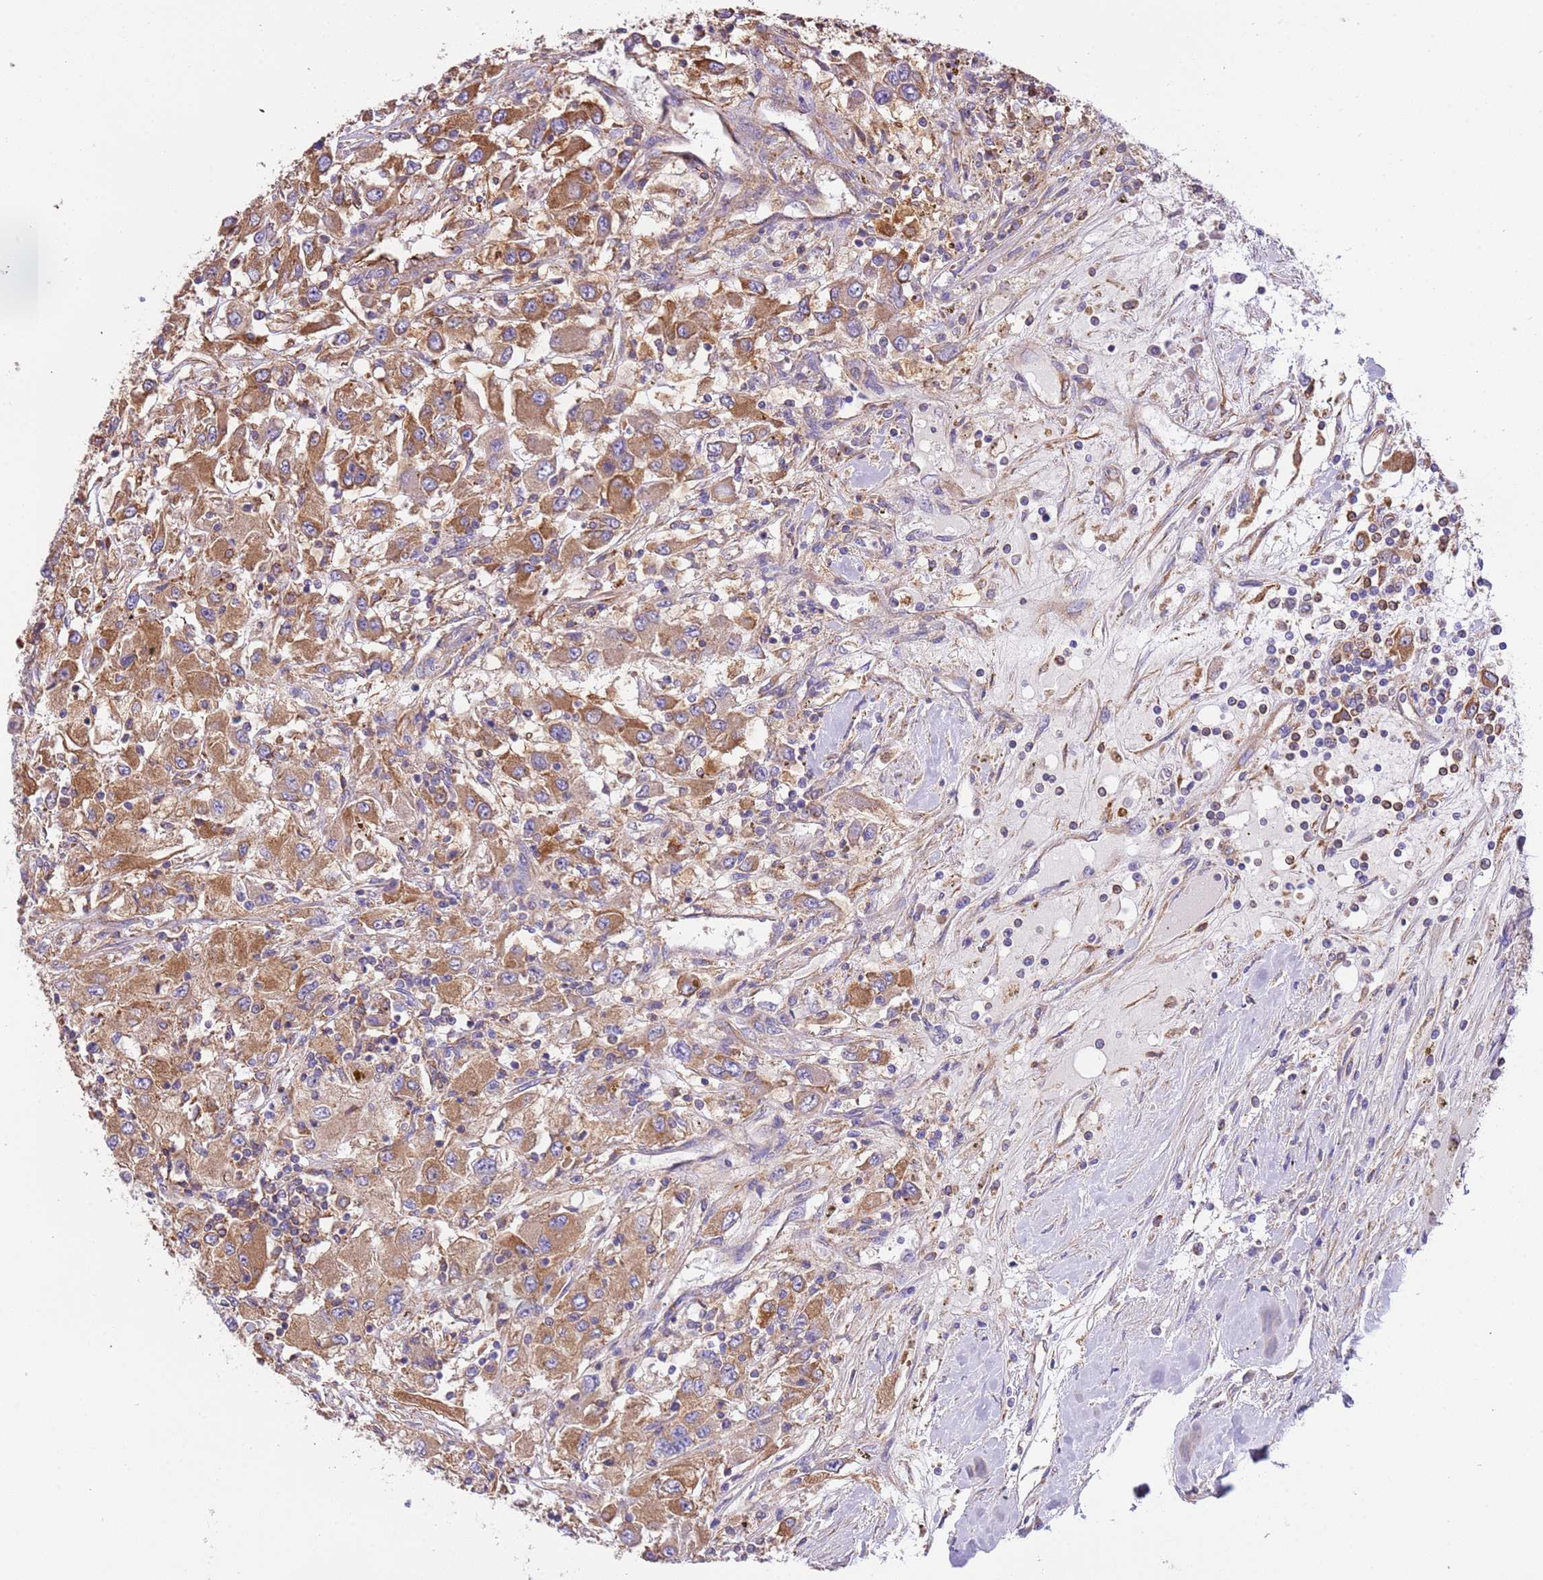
{"staining": {"intensity": "moderate", "quantity": ">75%", "location": "cytoplasmic/membranous"}, "tissue": "renal cancer", "cell_type": "Tumor cells", "image_type": "cancer", "snomed": [{"axis": "morphology", "description": "Adenocarcinoma, NOS"}, {"axis": "topography", "description": "Kidney"}], "caption": "A micrograph of human adenocarcinoma (renal) stained for a protein reveals moderate cytoplasmic/membranous brown staining in tumor cells.", "gene": "NAALADL1", "patient": {"sex": "female", "age": 67}}